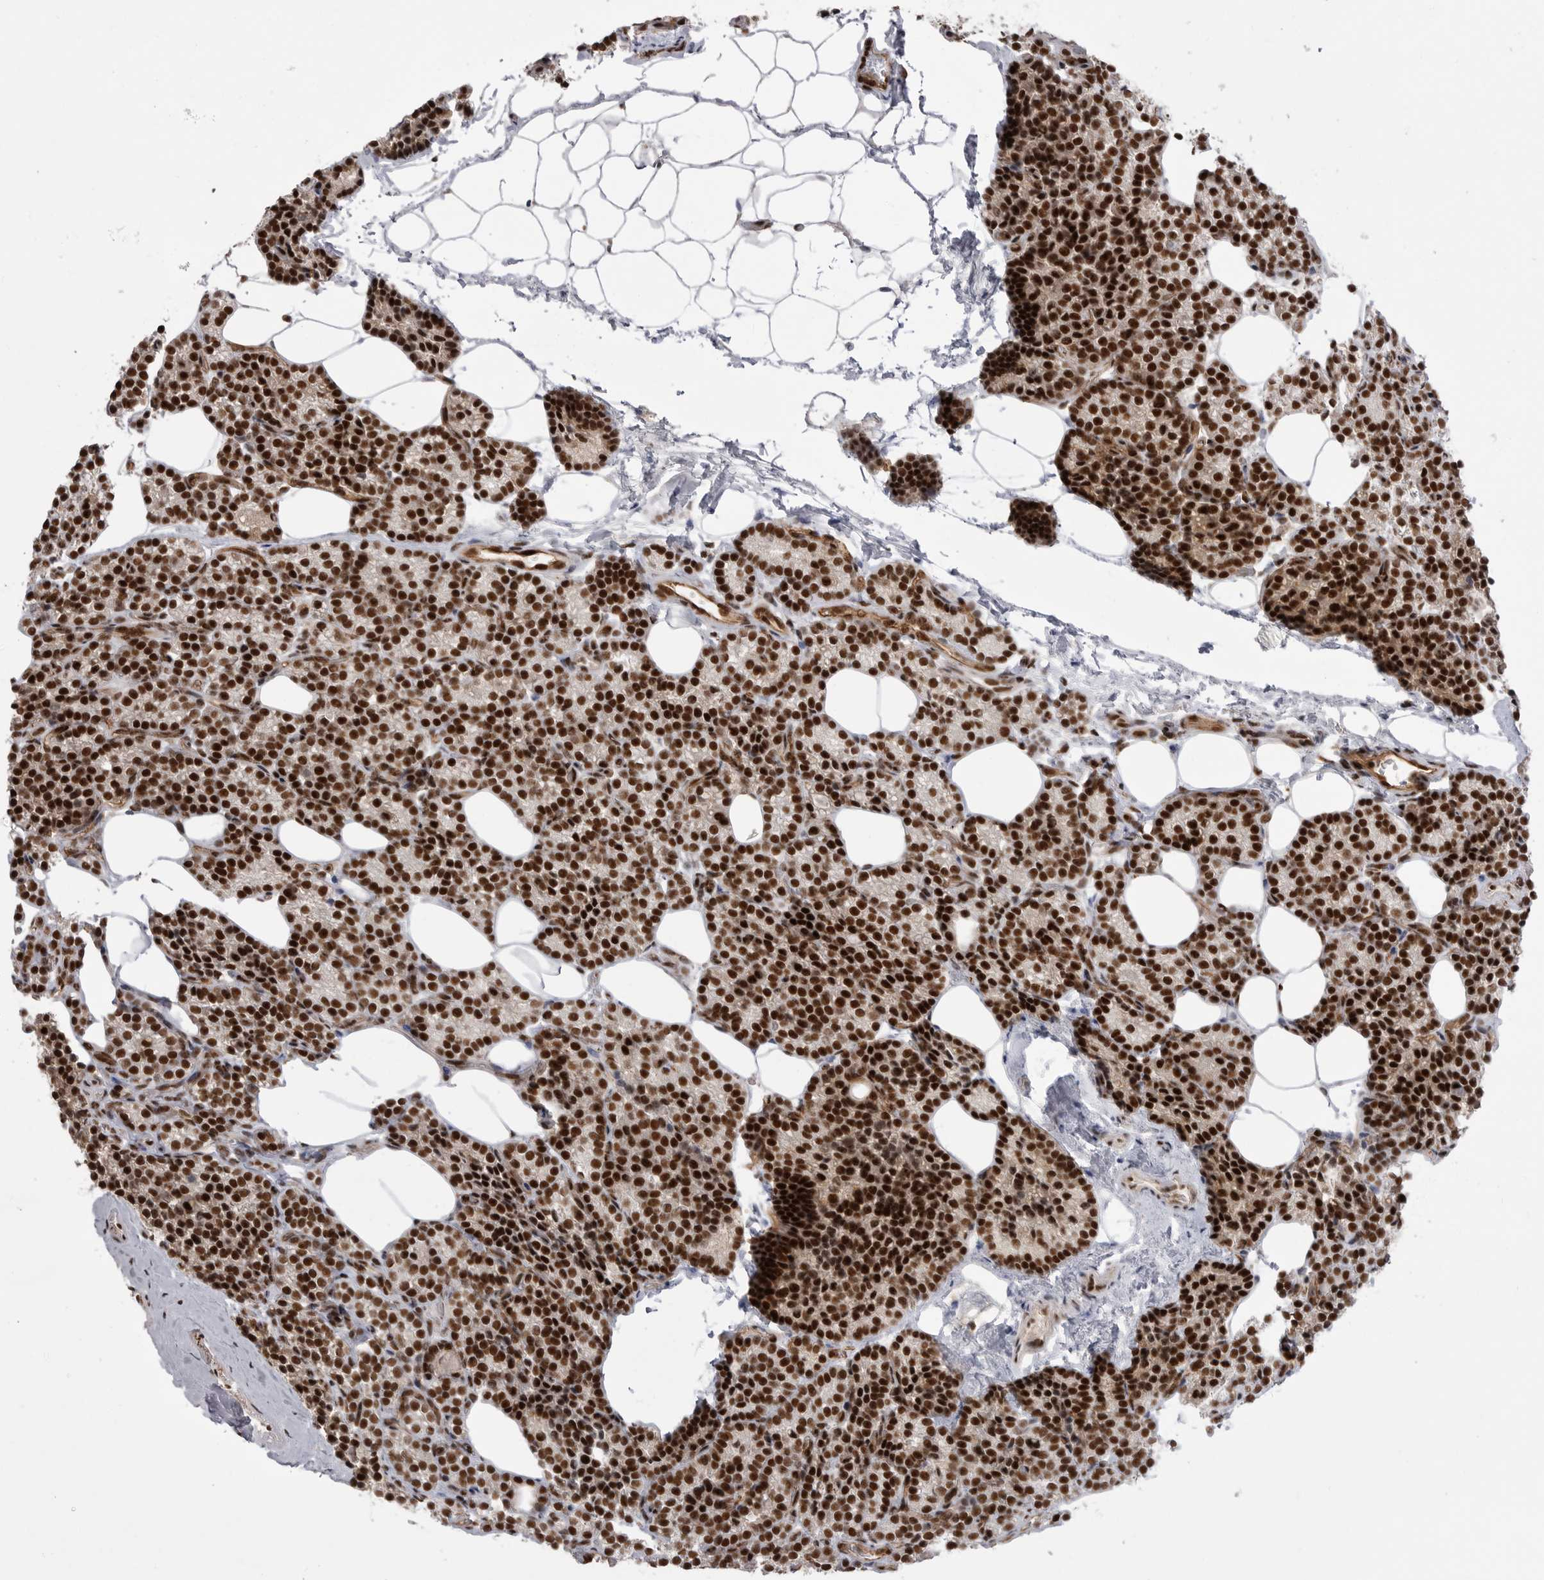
{"staining": {"intensity": "strong", "quantity": ">75%", "location": "nuclear"}, "tissue": "parathyroid gland", "cell_type": "Glandular cells", "image_type": "normal", "snomed": [{"axis": "morphology", "description": "Normal tissue, NOS"}, {"axis": "topography", "description": "Parathyroid gland"}], "caption": "A brown stain highlights strong nuclear expression of a protein in glandular cells of benign human parathyroid gland.", "gene": "PPP1R8", "patient": {"sex": "male", "age": 85}}